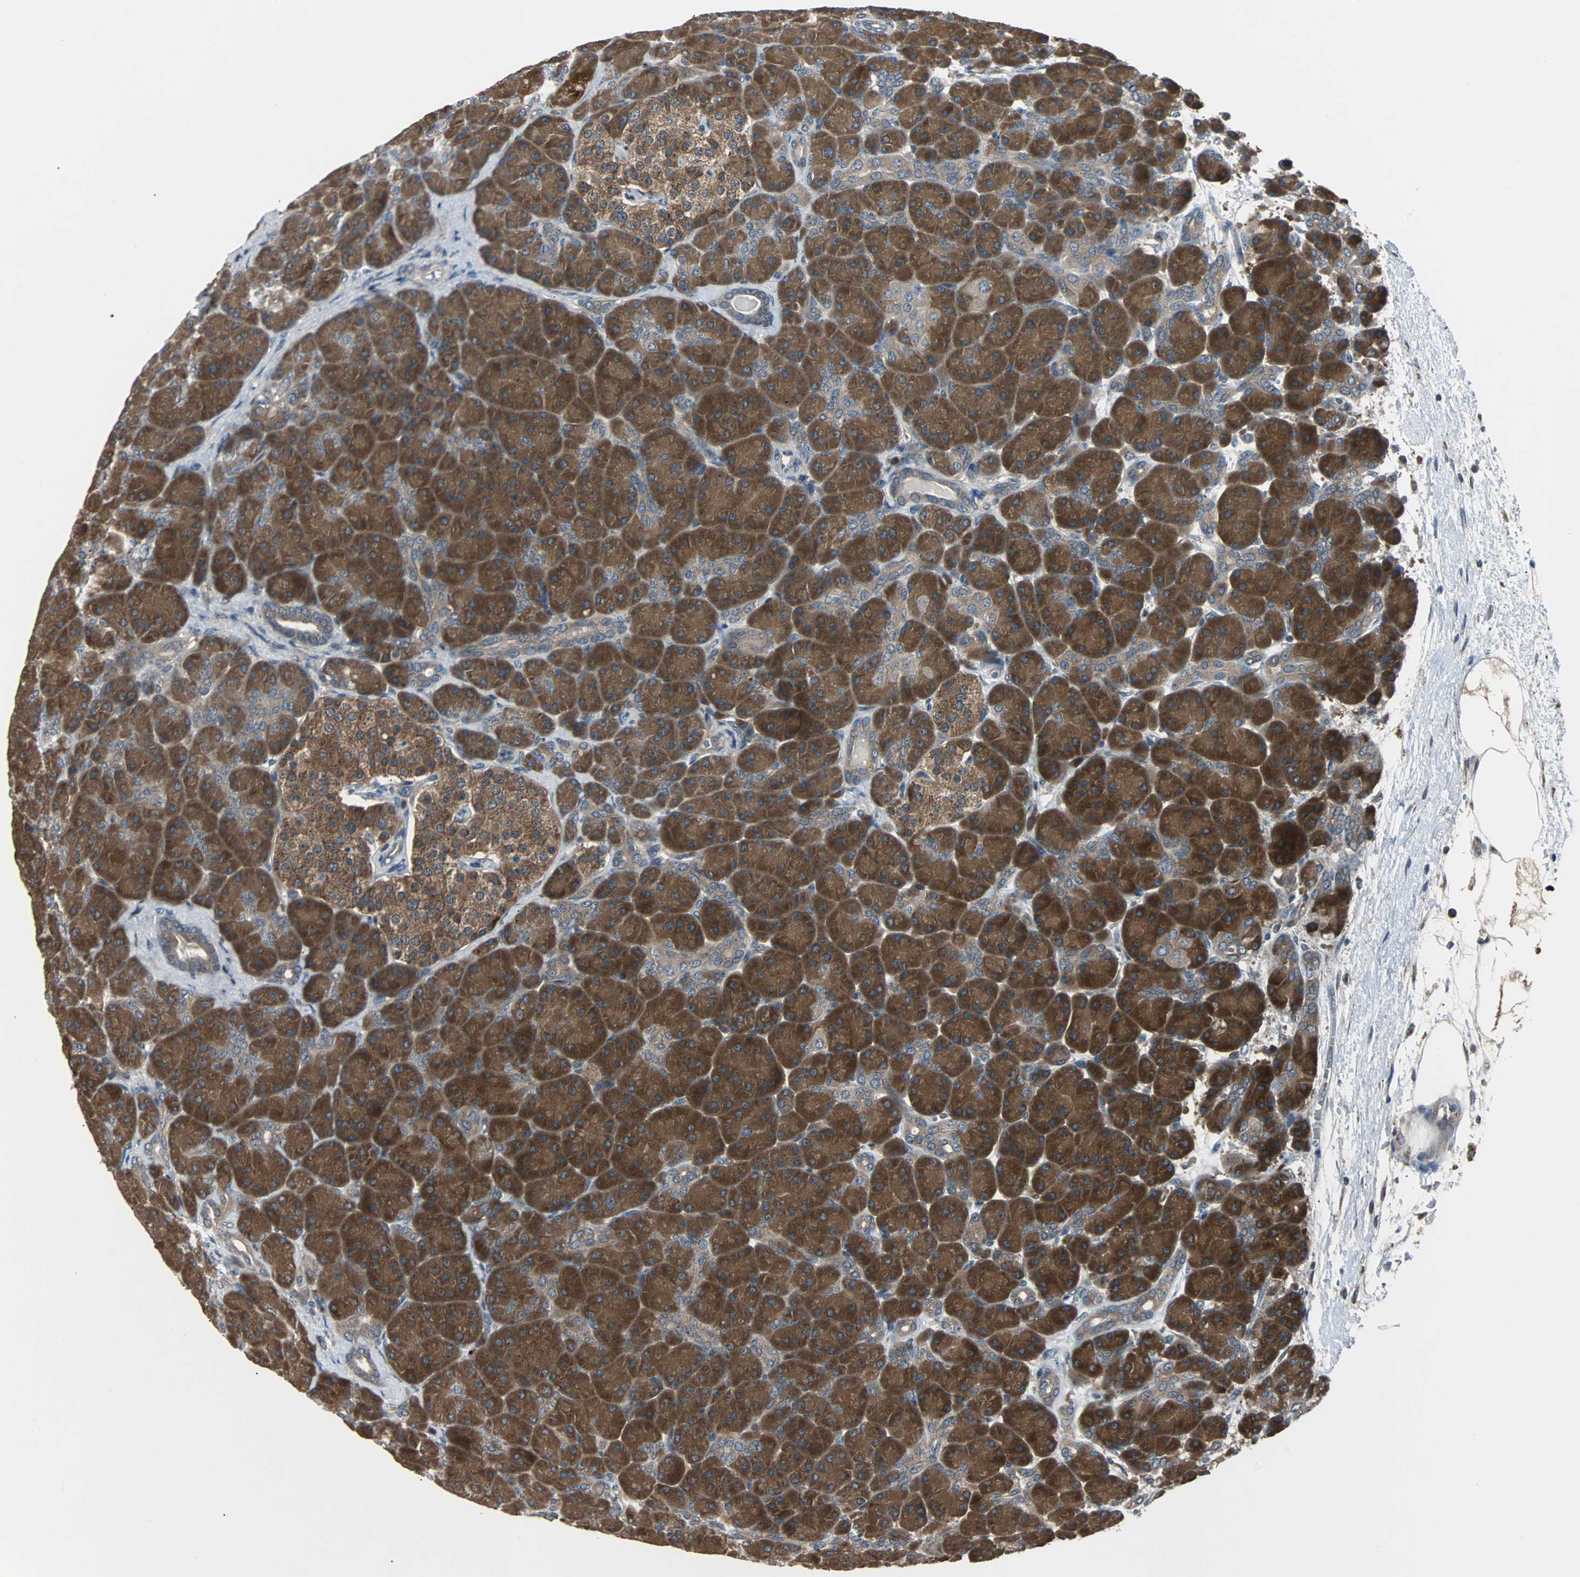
{"staining": {"intensity": "strong", "quantity": ">75%", "location": "cytoplasmic/membranous"}, "tissue": "pancreas", "cell_type": "Exocrine glandular cells", "image_type": "normal", "snomed": [{"axis": "morphology", "description": "Normal tissue, NOS"}, {"axis": "topography", "description": "Pancreas"}], "caption": "Protein staining of unremarkable pancreas displays strong cytoplasmic/membranous positivity in about >75% of exocrine glandular cells. The protein is stained brown, and the nuclei are stained in blue (DAB IHC with brightfield microscopy, high magnification).", "gene": "ARF1", "patient": {"sex": "male", "age": 66}}